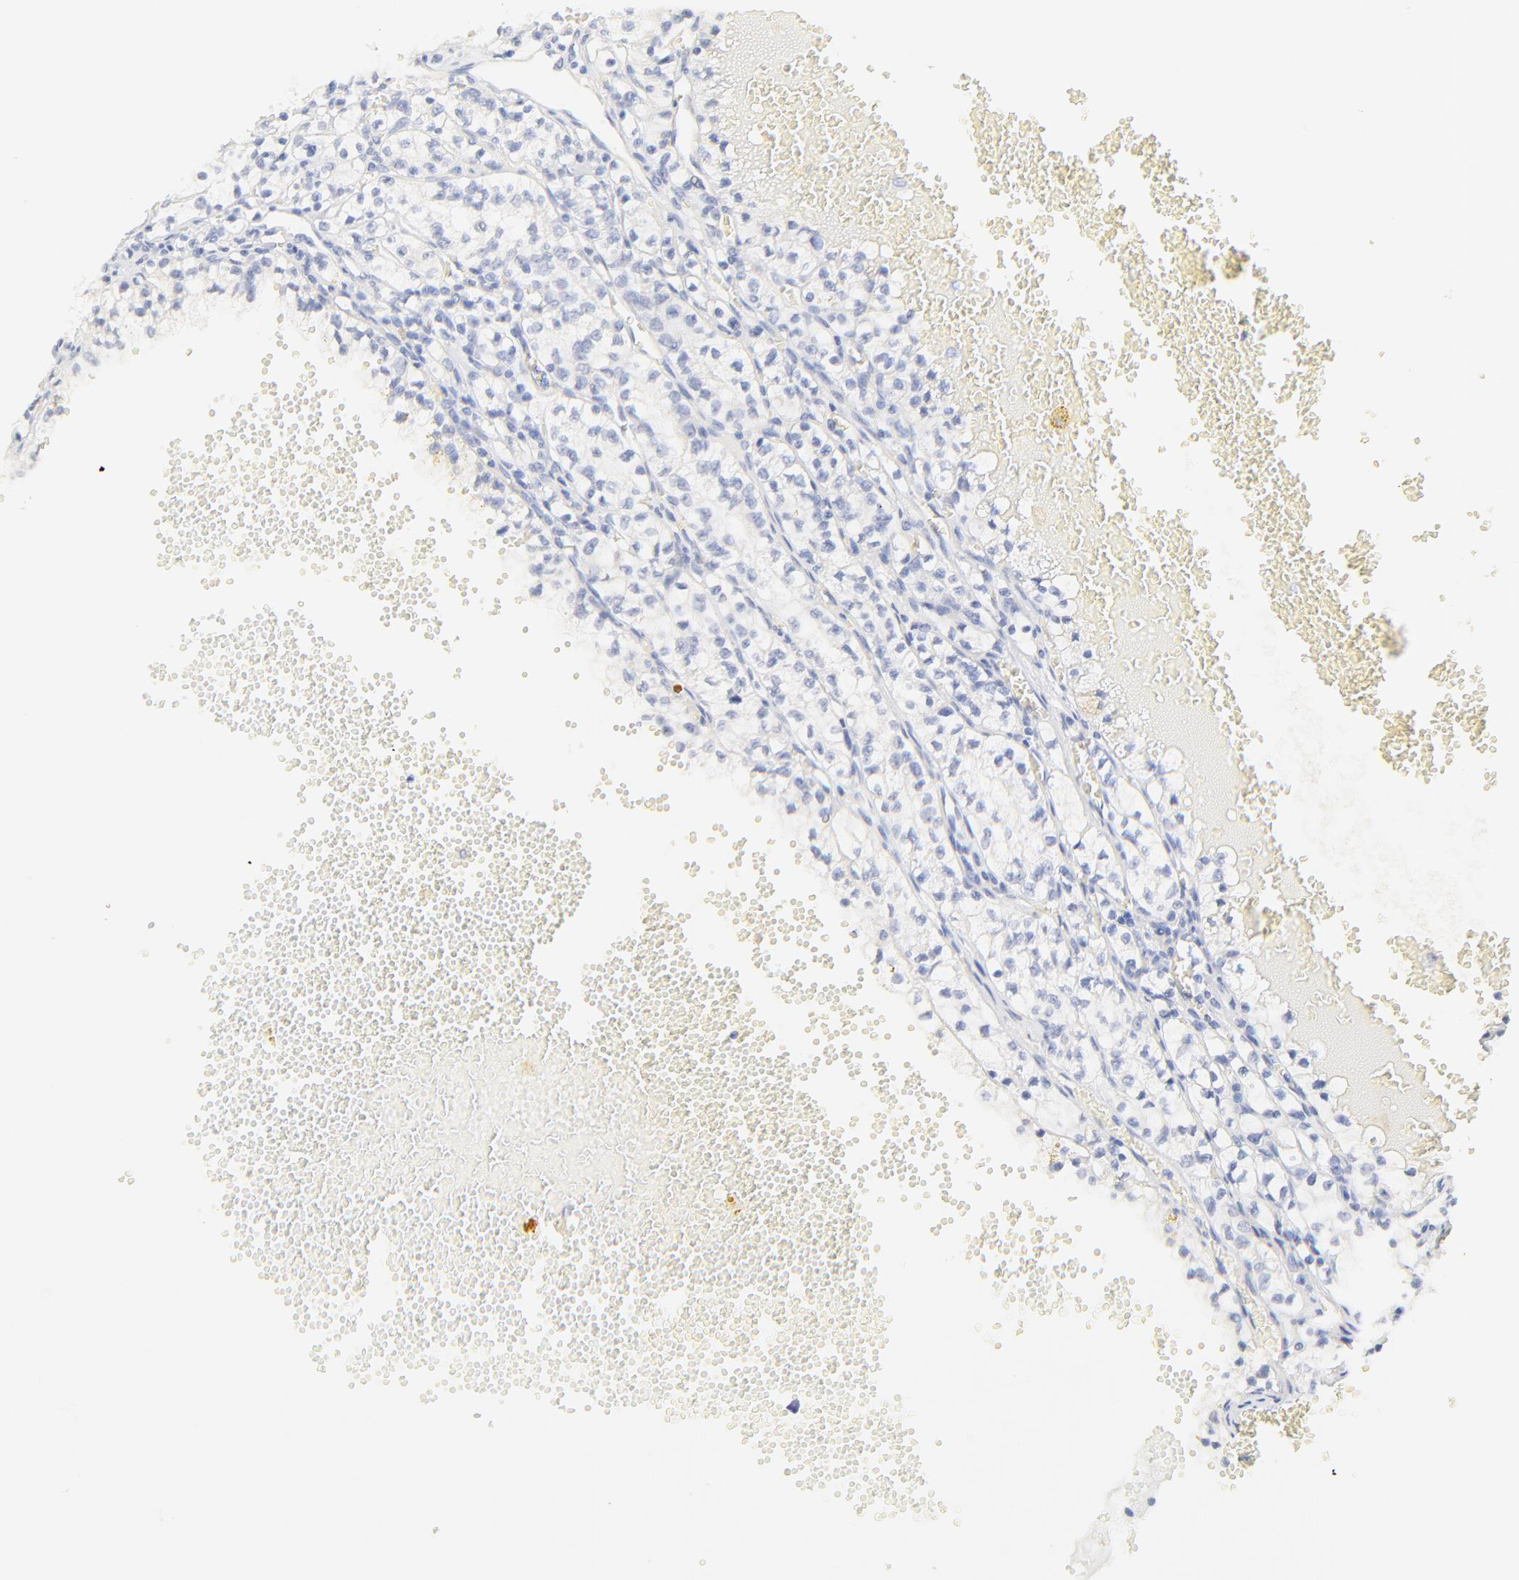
{"staining": {"intensity": "negative", "quantity": "none", "location": "none"}, "tissue": "renal cancer", "cell_type": "Tumor cells", "image_type": "cancer", "snomed": [{"axis": "morphology", "description": "Adenocarcinoma, NOS"}, {"axis": "topography", "description": "Kidney"}], "caption": "IHC photomicrograph of renal adenocarcinoma stained for a protein (brown), which displays no positivity in tumor cells.", "gene": "SULT4A1", "patient": {"sex": "male", "age": 61}}